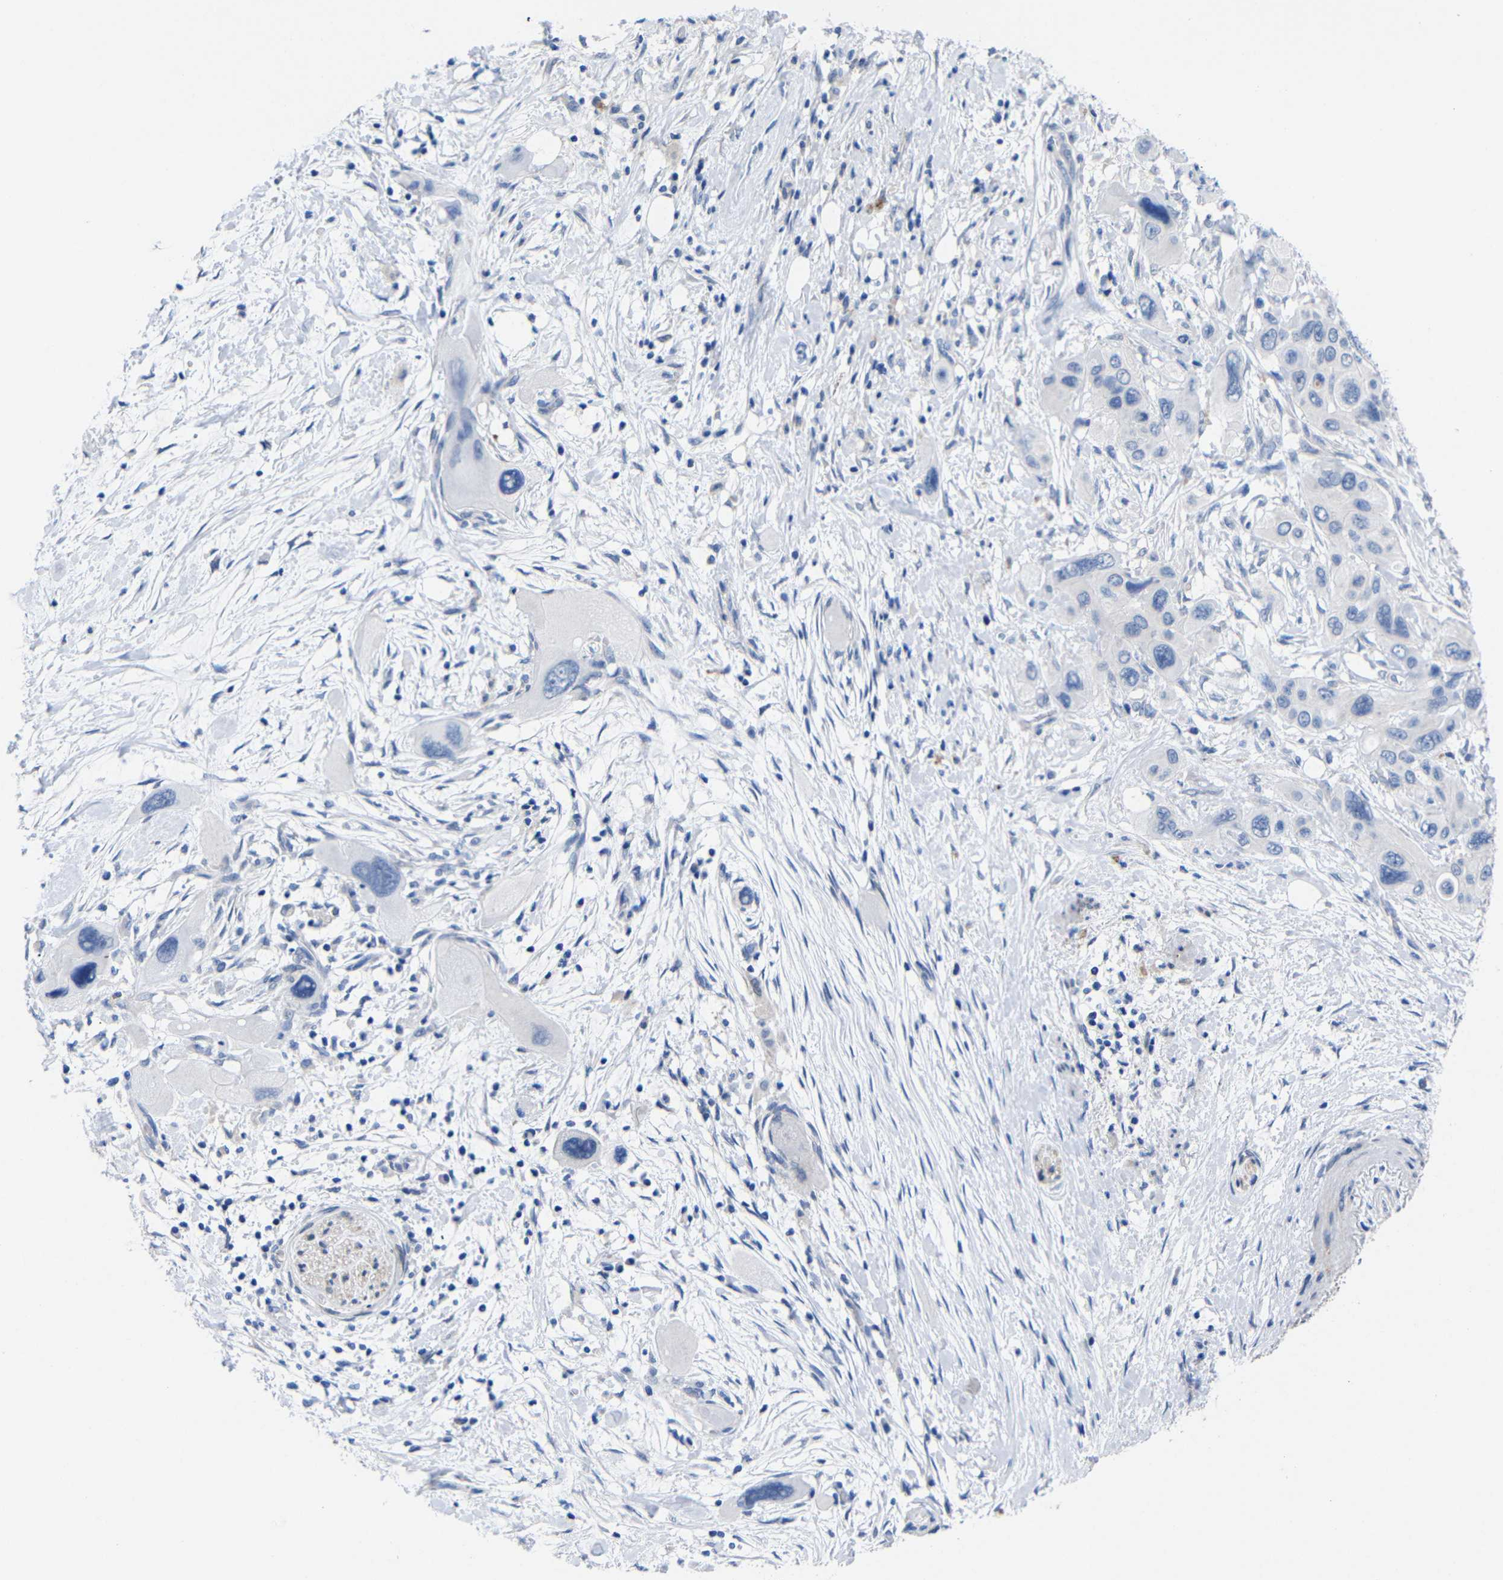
{"staining": {"intensity": "negative", "quantity": "none", "location": "none"}, "tissue": "pancreatic cancer", "cell_type": "Tumor cells", "image_type": "cancer", "snomed": [{"axis": "morphology", "description": "Adenocarcinoma, NOS"}, {"axis": "topography", "description": "Pancreas"}], "caption": "This image is of pancreatic cancer stained with immunohistochemistry to label a protein in brown with the nuclei are counter-stained blue. There is no positivity in tumor cells.", "gene": "PEBP1", "patient": {"sex": "male", "age": 73}}